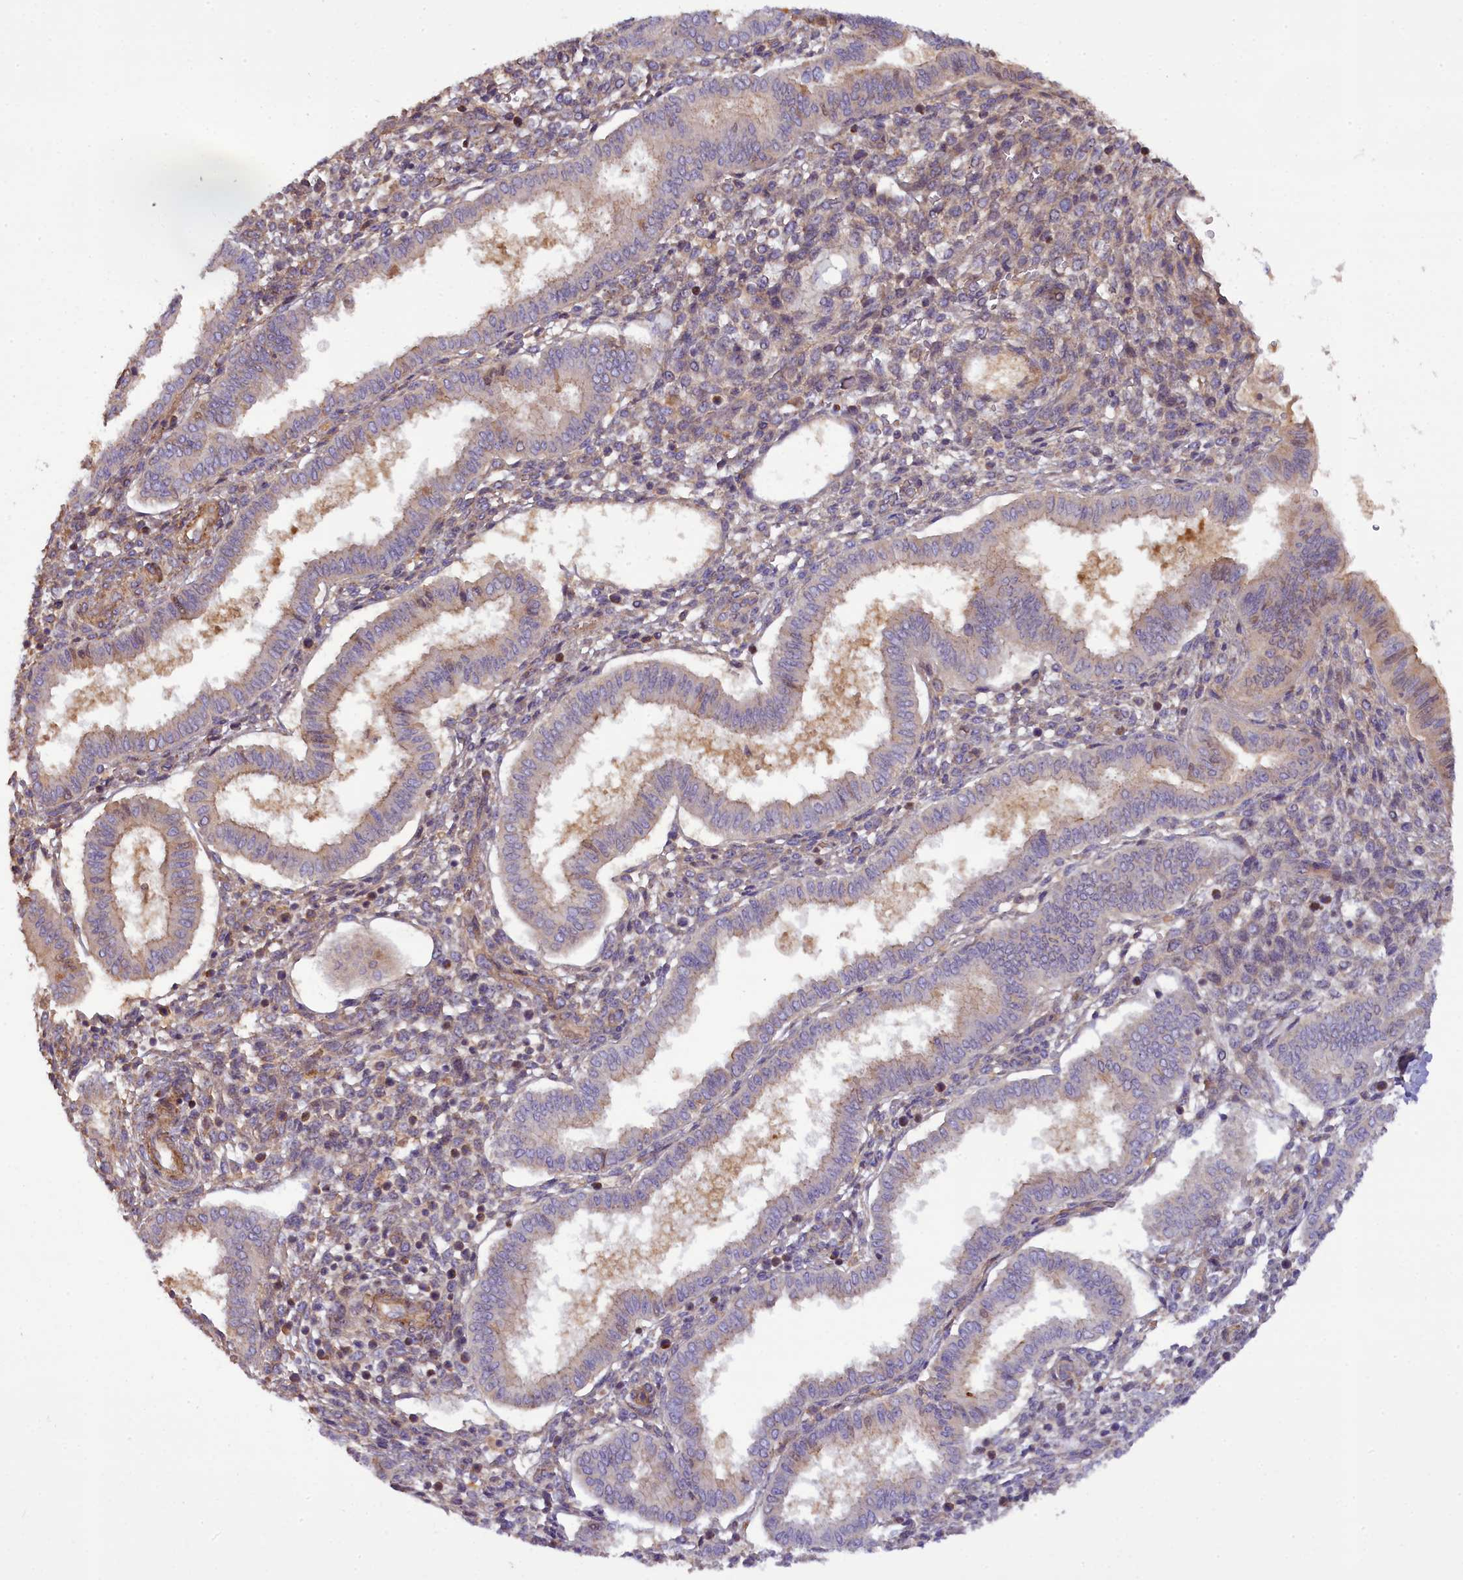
{"staining": {"intensity": "negative", "quantity": "none", "location": "none"}, "tissue": "endometrium", "cell_type": "Cells in endometrial stroma", "image_type": "normal", "snomed": [{"axis": "morphology", "description": "Normal tissue, NOS"}, {"axis": "topography", "description": "Endometrium"}], "caption": "The image shows no significant positivity in cells in endometrial stroma of endometrium.", "gene": "FUZ", "patient": {"sex": "female", "age": 24}}